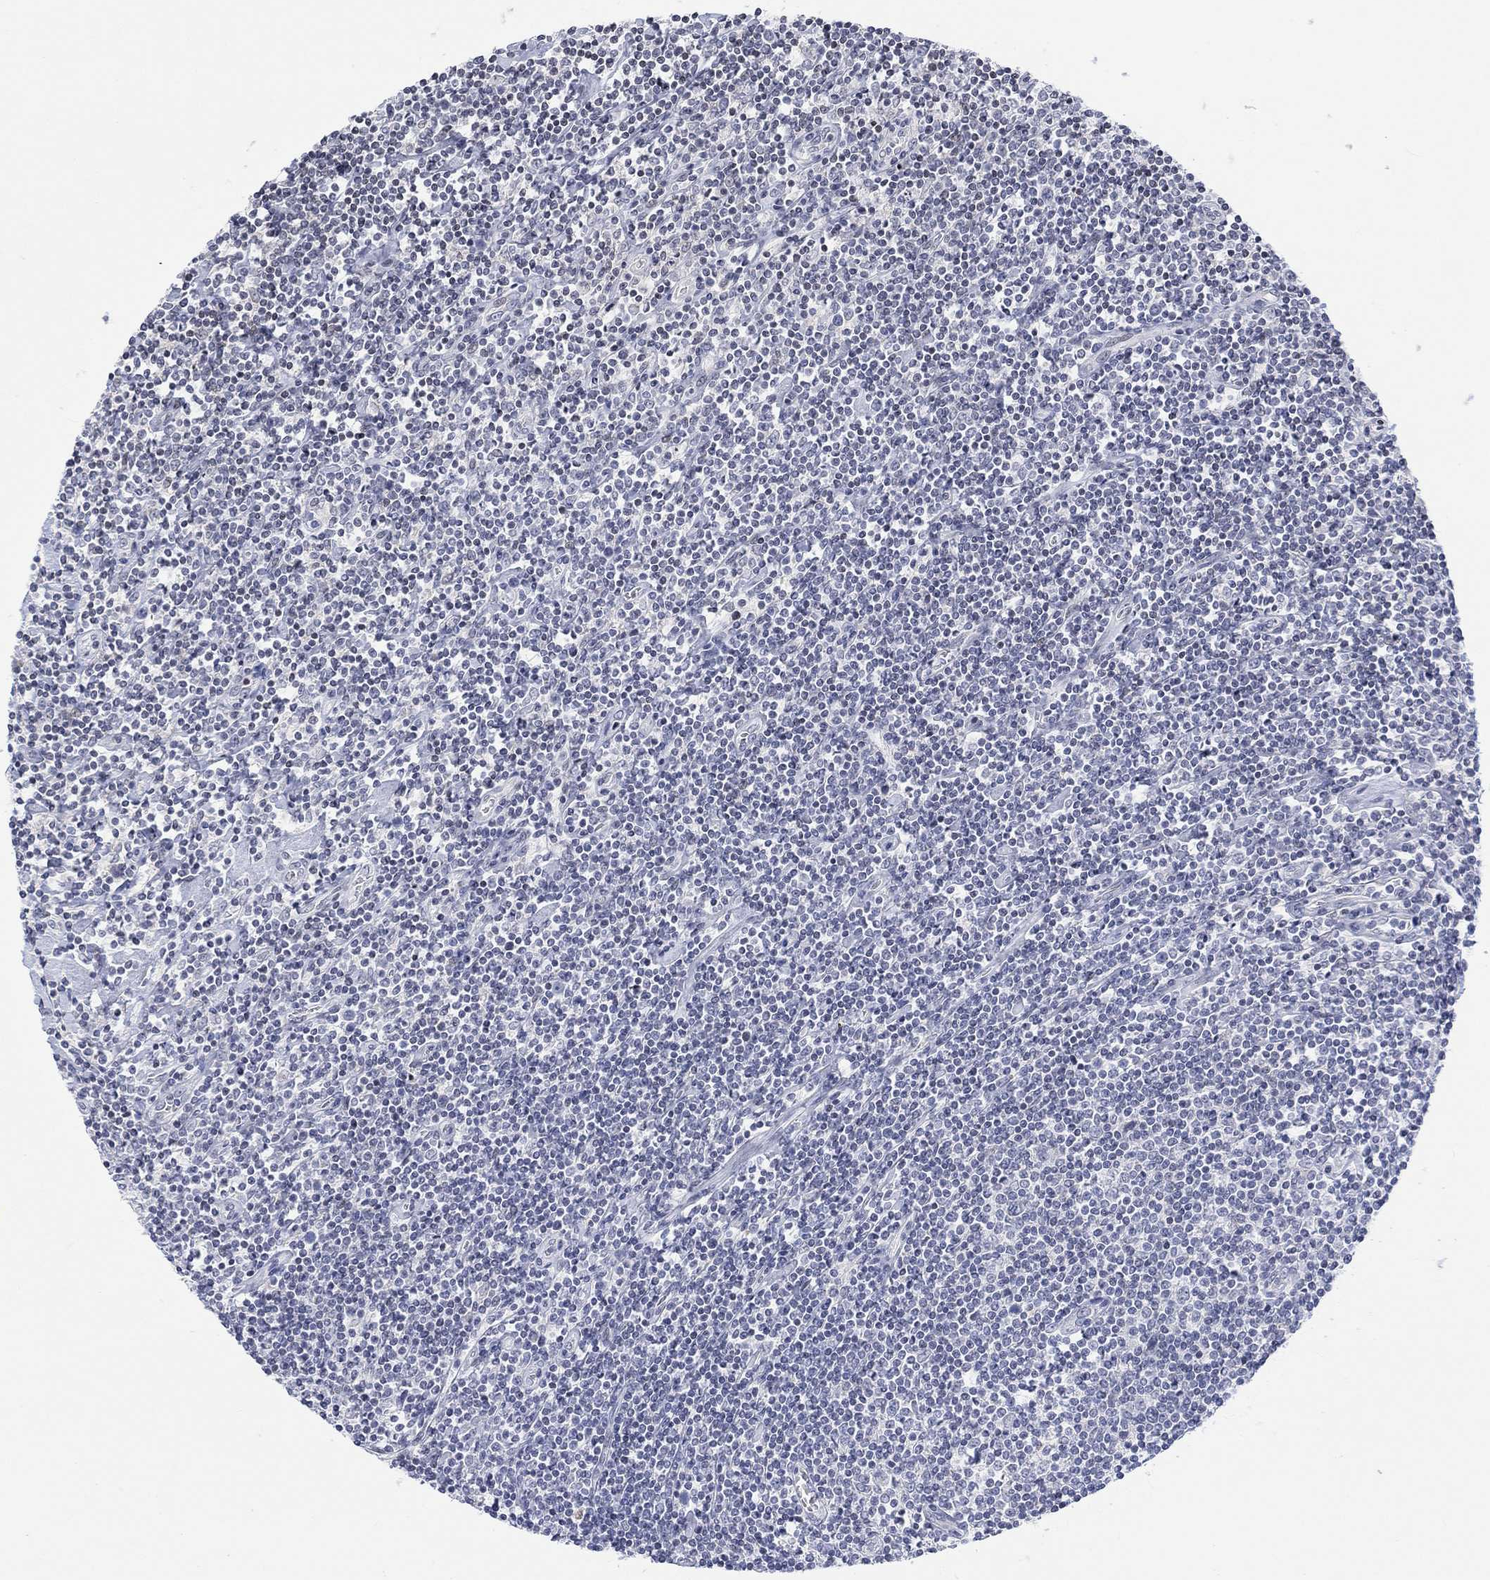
{"staining": {"intensity": "negative", "quantity": "none", "location": "none"}, "tissue": "lymphoma", "cell_type": "Tumor cells", "image_type": "cancer", "snomed": [{"axis": "morphology", "description": "Hodgkin's disease, NOS"}, {"axis": "topography", "description": "Lymph node"}], "caption": "IHC of Hodgkin's disease displays no expression in tumor cells.", "gene": "DCX", "patient": {"sex": "male", "age": 40}}